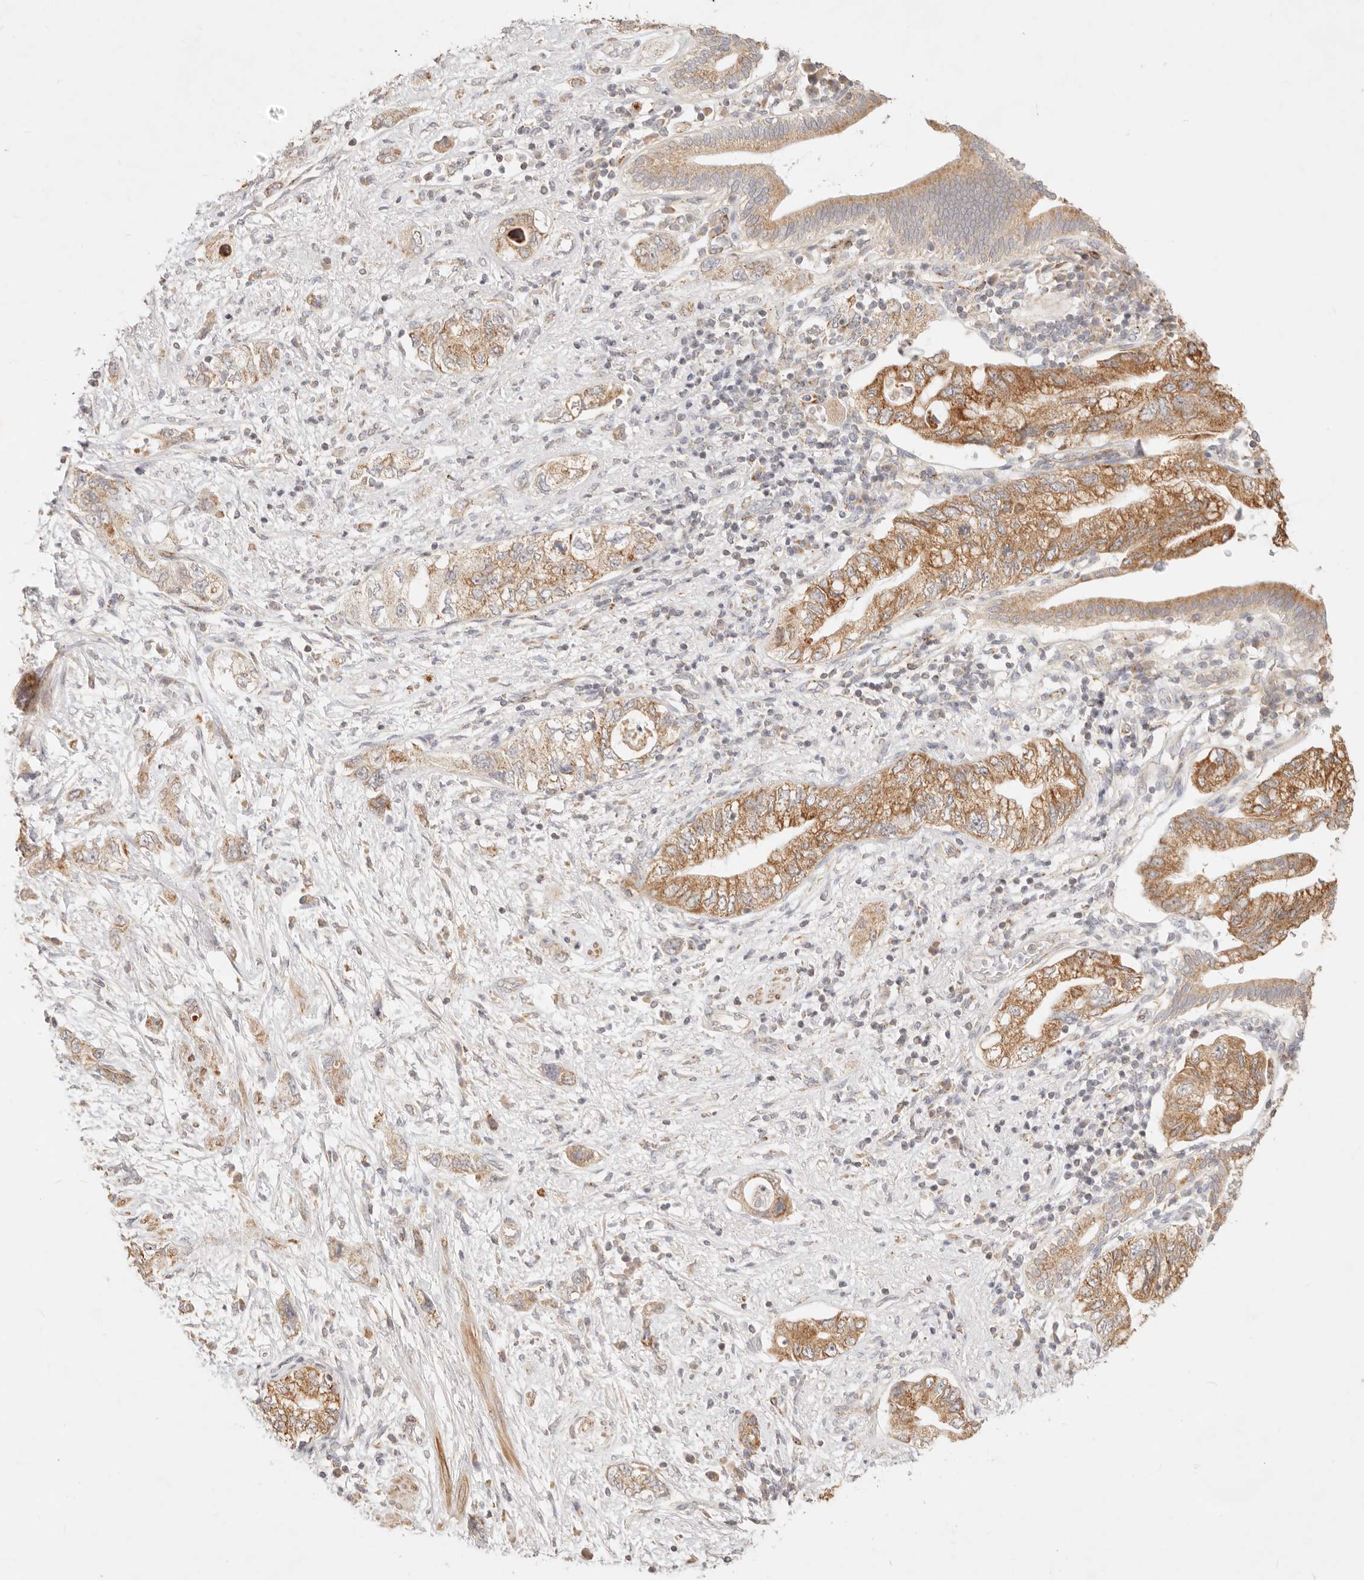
{"staining": {"intensity": "moderate", "quantity": ">75%", "location": "cytoplasmic/membranous"}, "tissue": "pancreatic cancer", "cell_type": "Tumor cells", "image_type": "cancer", "snomed": [{"axis": "morphology", "description": "Adenocarcinoma, NOS"}, {"axis": "topography", "description": "Pancreas"}], "caption": "DAB immunohistochemical staining of pancreatic adenocarcinoma shows moderate cytoplasmic/membranous protein expression in about >75% of tumor cells. (IHC, brightfield microscopy, high magnification).", "gene": "RUBCNL", "patient": {"sex": "female", "age": 73}}